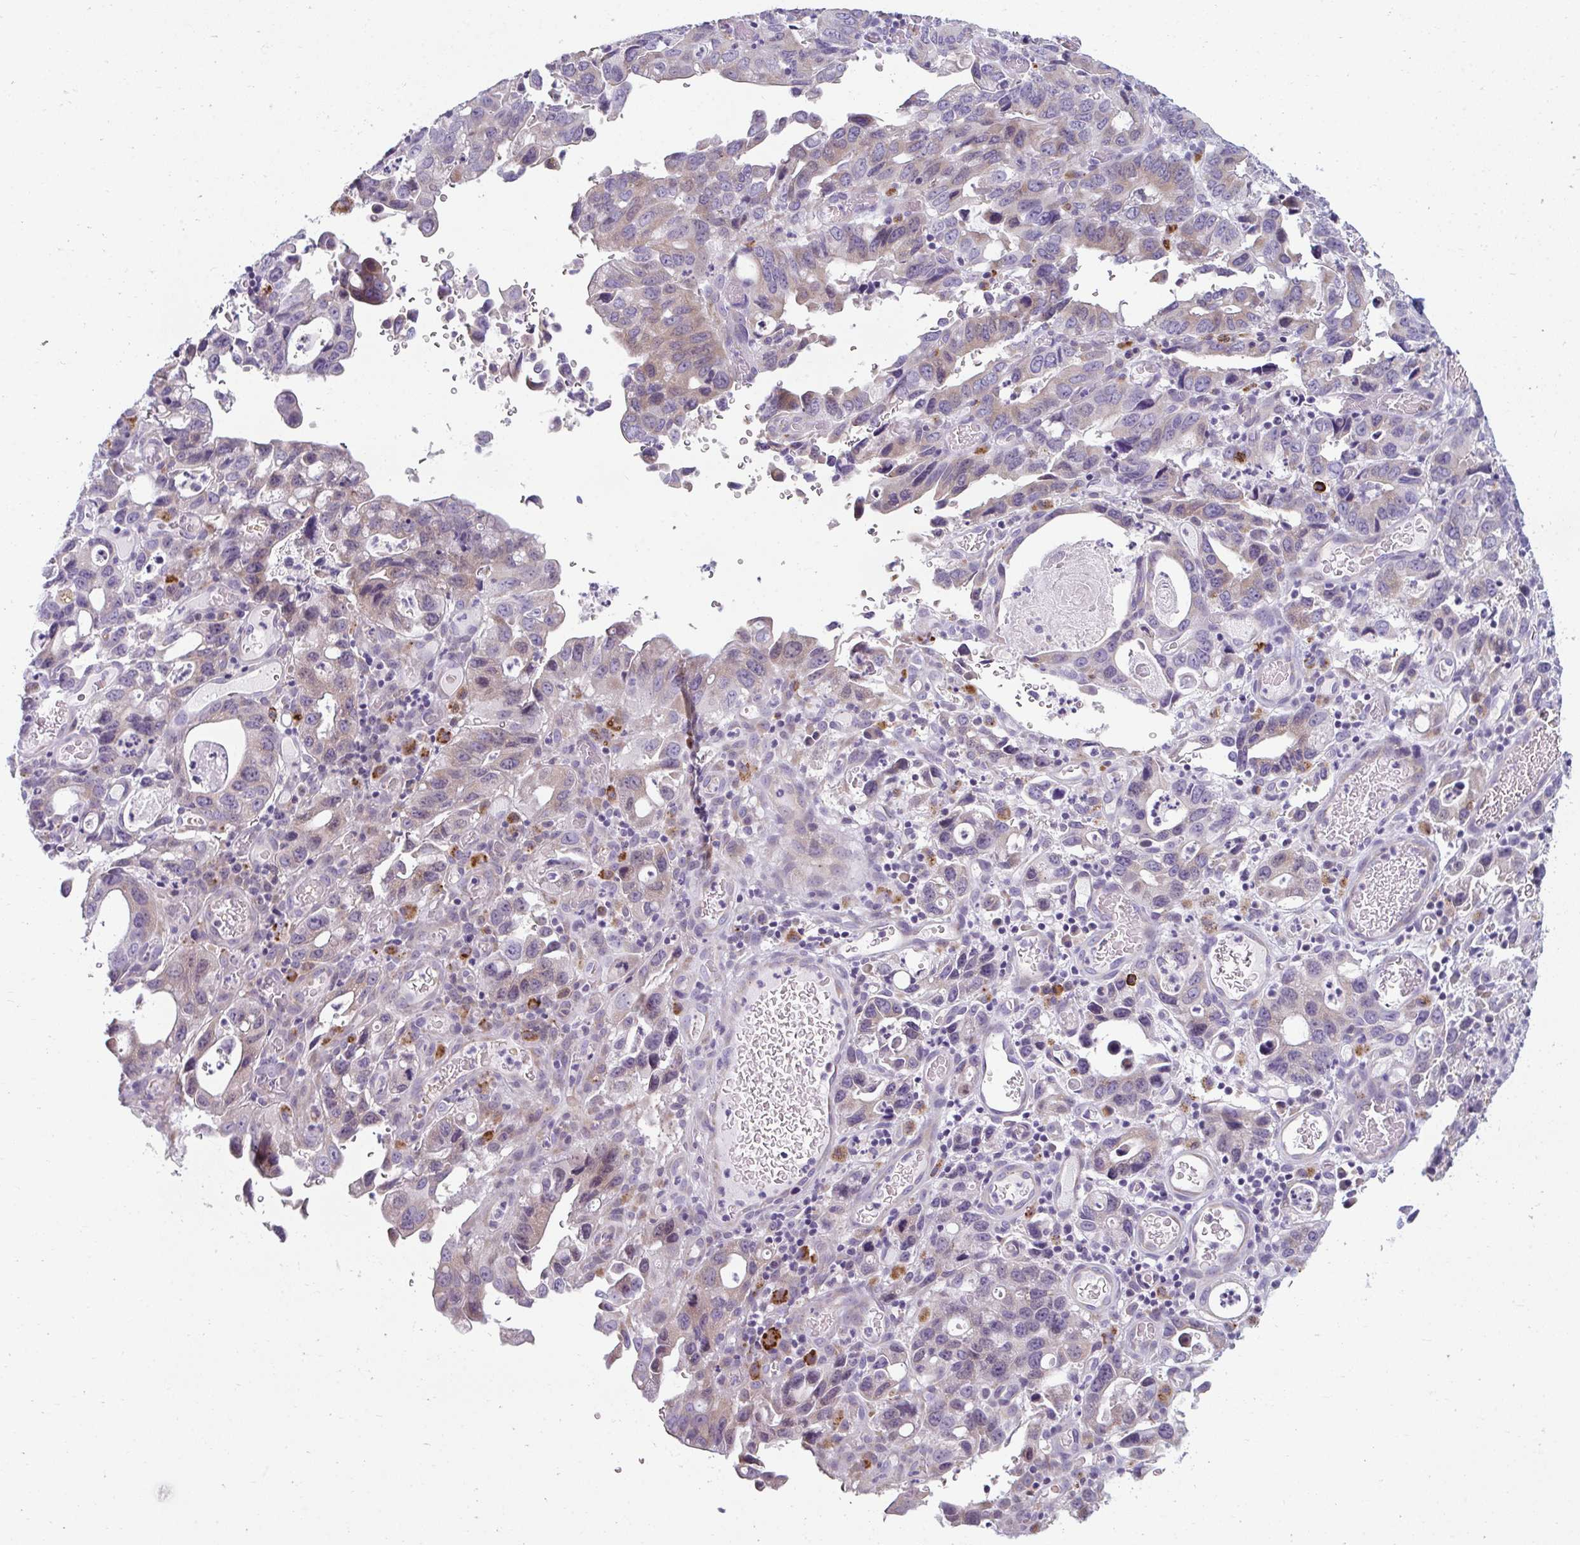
{"staining": {"intensity": "weak", "quantity": "<25%", "location": "cytoplasmic/membranous"}, "tissue": "stomach cancer", "cell_type": "Tumor cells", "image_type": "cancer", "snomed": [{"axis": "morphology", "description": "Adenocarcinoma, NOS"}, {"axis": "topography", "description": "Stomach, upper"}], "caption": "DAB immunohistochemical staining of human stomach cancer (adenocarcinoma) reveals no significant expression in tumor cells. (Stains: DAB (3,3'-diaminobenzidine) IHC with hematoxylin counter stain, Microscopy: brightfield microscopy at high magnification).", "gene": "EIF1AD", "patient": {"sex": "male", "age": 74}}